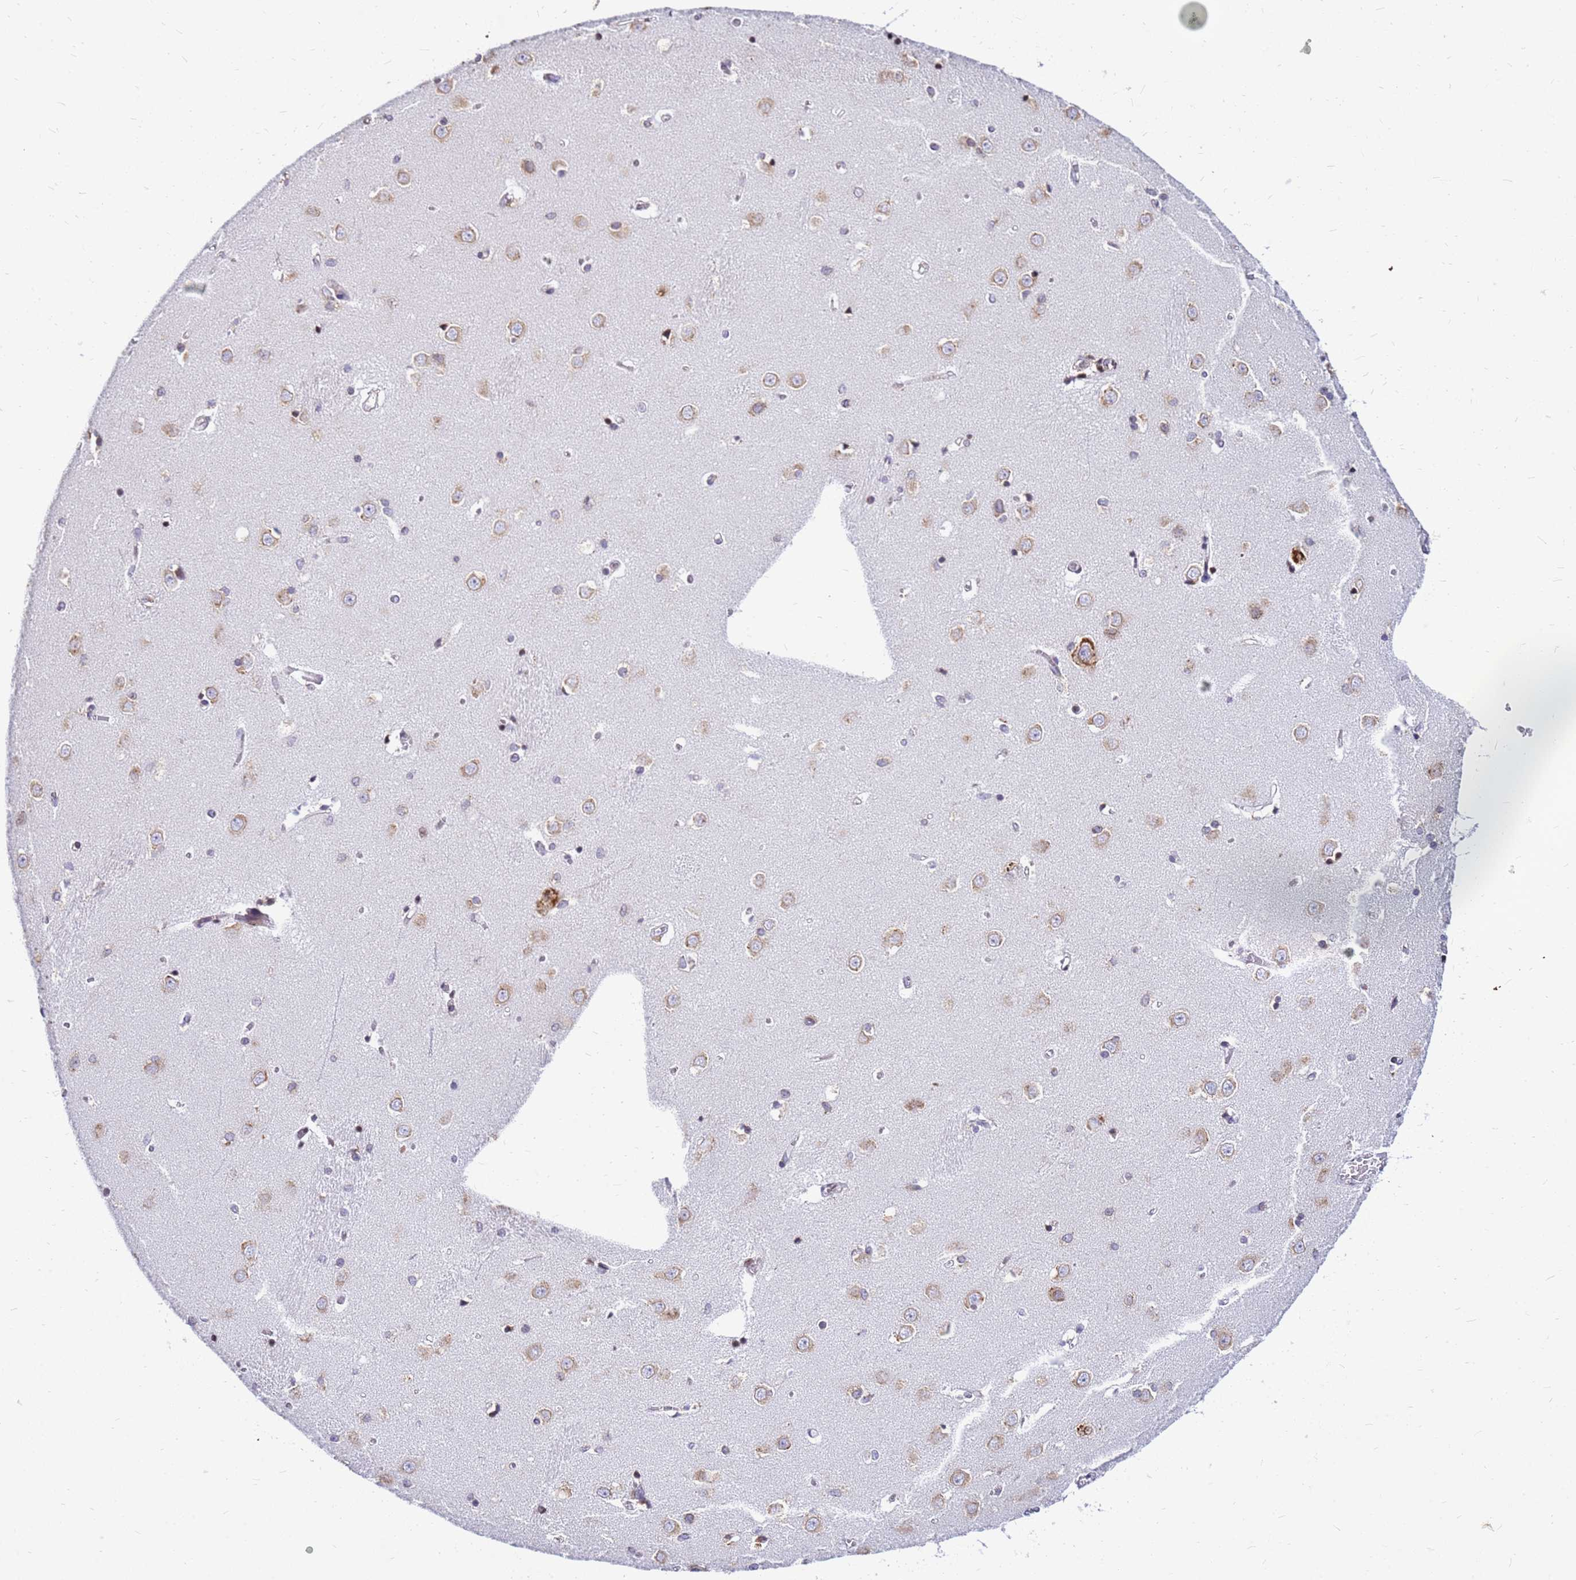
{"staining": {"intensity": "weak", "quantity": "25%-75%", "location": "cytoplasmic/membranous"}, "tissue": "caudate", "cell_type": "Glial cells", "image_type": "normal", "snomed": [{"axis": "morphology", "description": "Normal tissue, NOS"}, {"axis": "topography", "description": "Lateral ventricle wall"}], "caption": "Caudate stained with a brown dye displays weak cytoplasmic/membranous positive staining in approximately 25%-75% of glial cells.", "gene": "SSR4", "patient": {"sex": "male", "age": 37}}